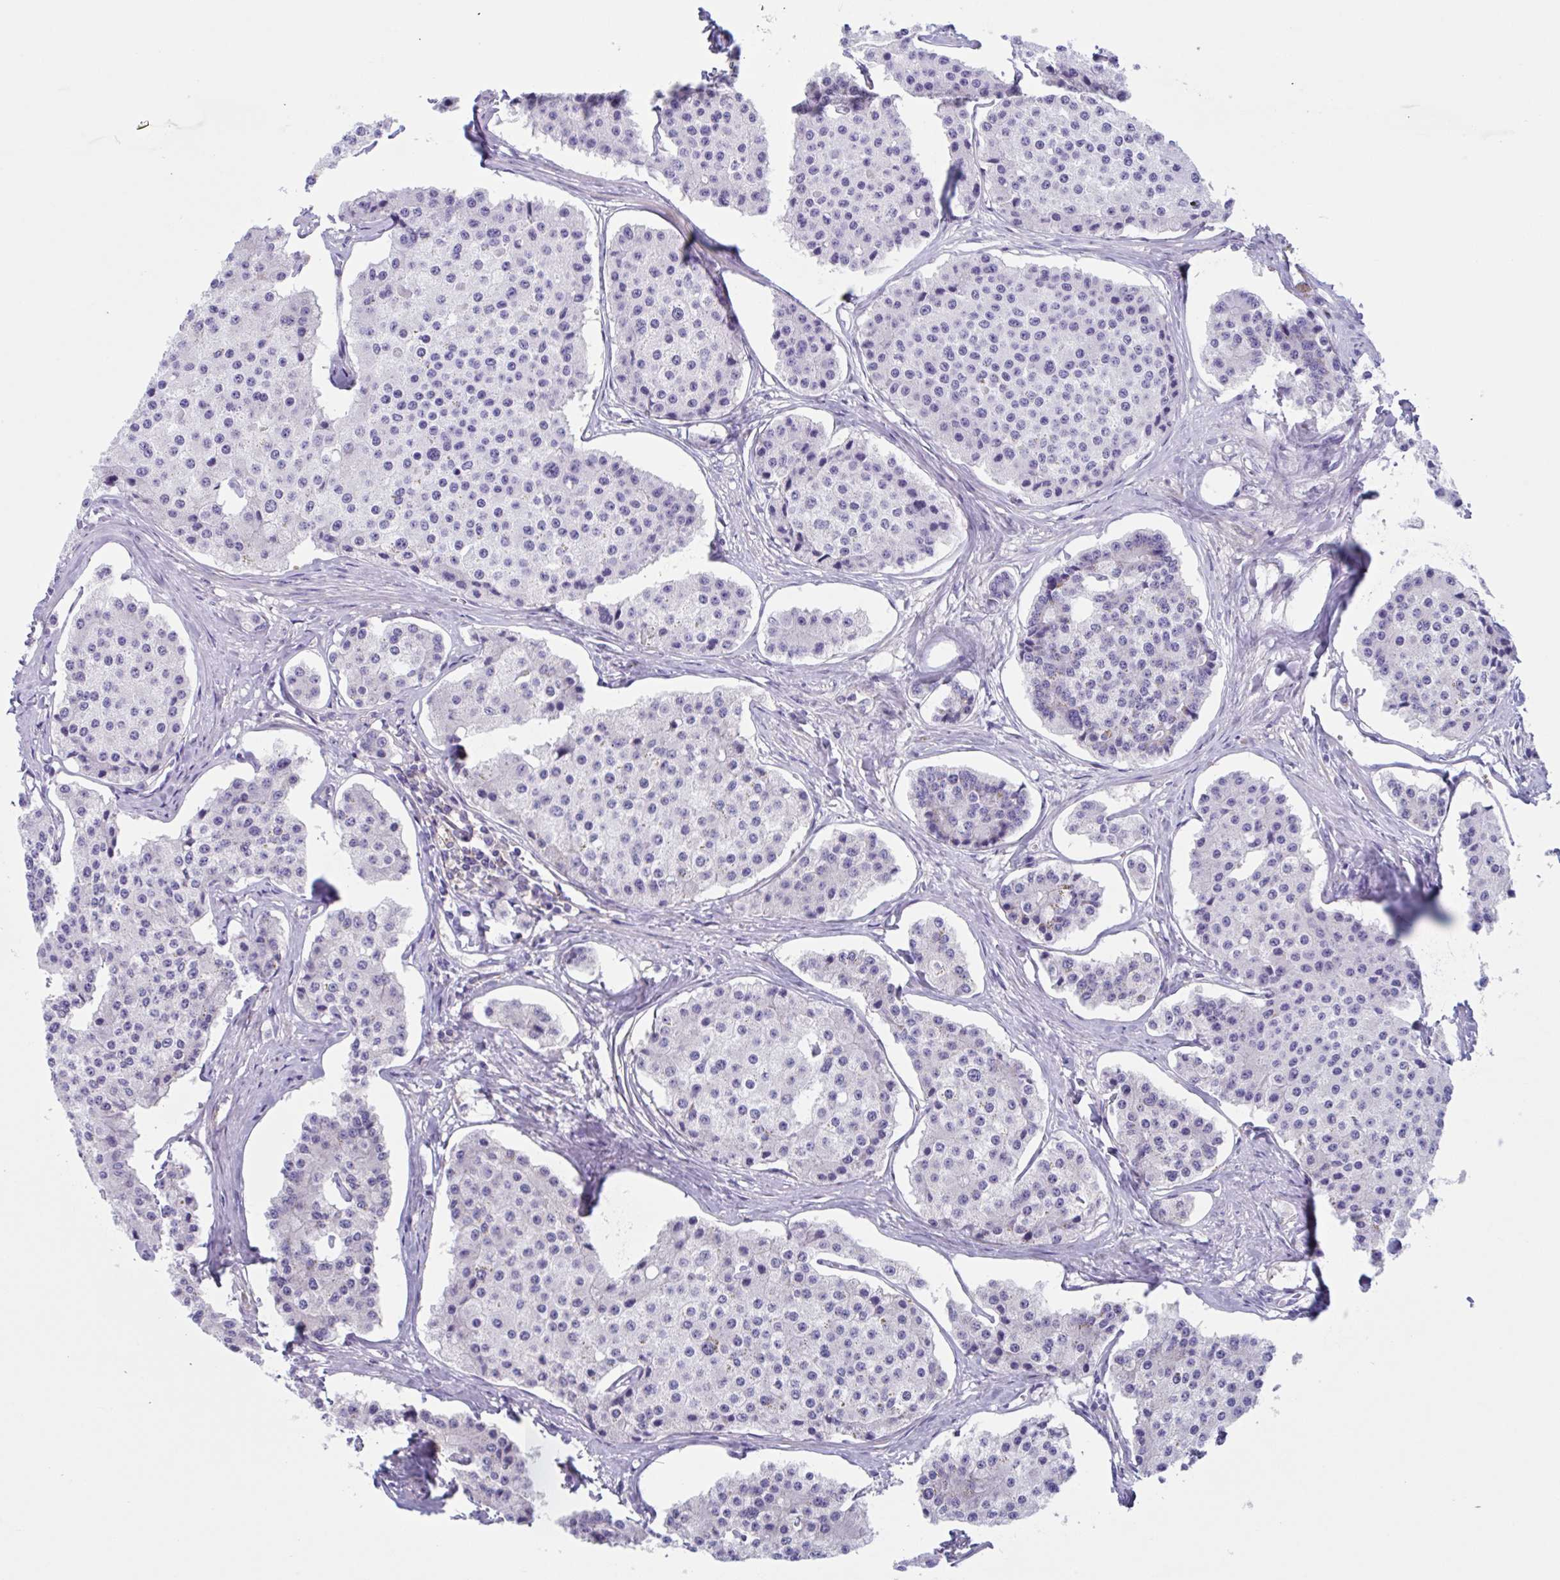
{"staining": {"intensity": "negative", "quantity": "none", "location": "none"}, "tissue": "carcinoid", "cell_type": "Tumor cells", "image_type": "cancer", "snomed": [{"axis": "morphology", "description": "Carcinoid, malignant, NOS"}, {"axis": "topography", "description": "Small intestine"}], "caption": "An immunohistochemistry photomicrograph of carcinoid is shown. There is no staining in tumor cells of carcinoid.", "gene": "LPIN3", "patient": {"sex": "female", "age": 65}}